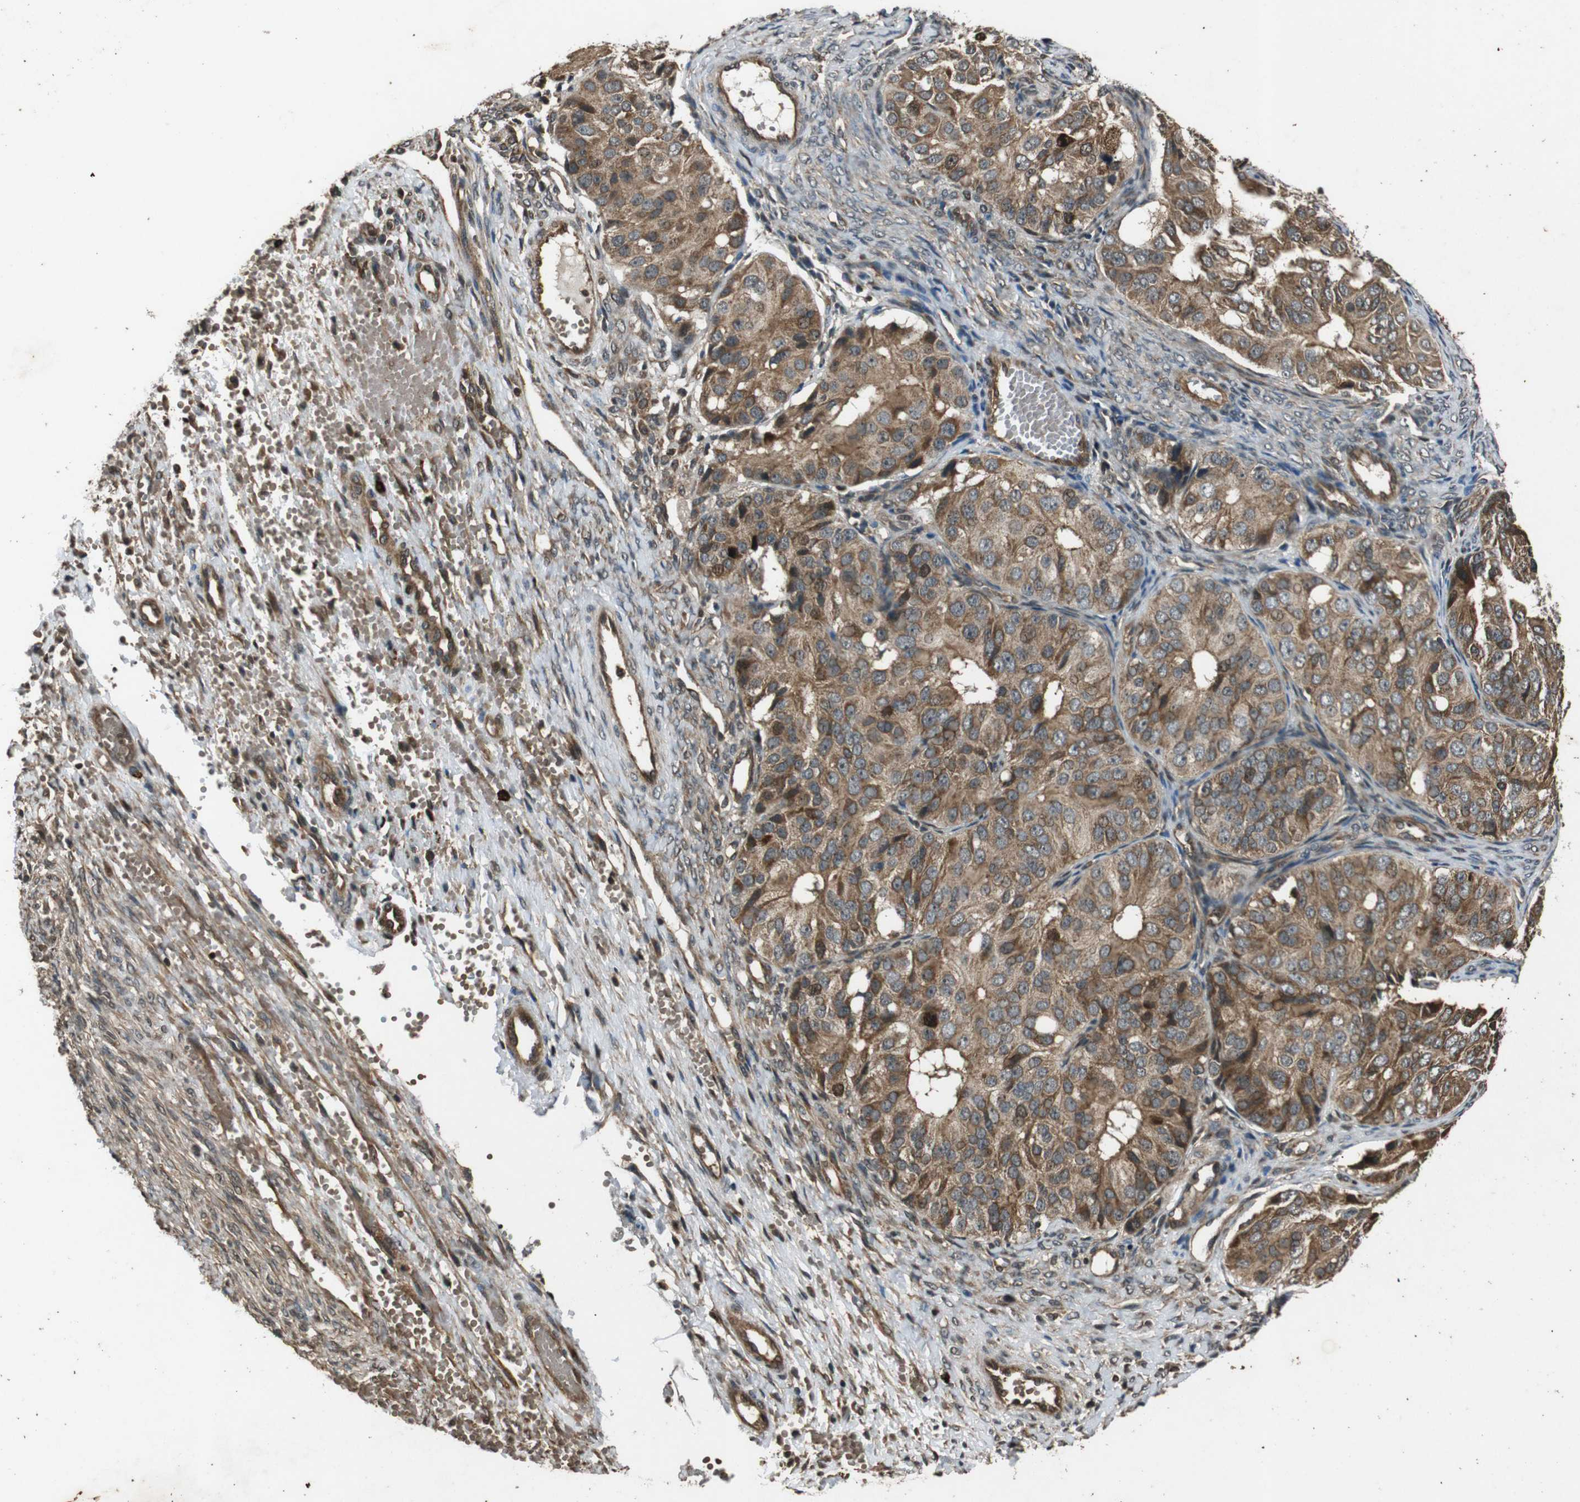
{"staining": {"intensity": "moderate", "quantity": ">75%", "location": "cytoplasmic/membranous"}, "tissue": "ovarian cancer", "cell_type": "Tumor cells", "image_type": "cancer", "snomed": [{"axis": "morphology", "description": "Carcinoma, endometroid"}, {"axis": "topography", "description": "Ovary"}], "caption": "Immunohistochemistry photomicrograph of neoplastic tissue: endometroid carcinoma (ovarian) stained using immunohistochemistry (IHC) demonstrates medium levels of moderate protein expression localized specifically in the cytoplasmic/membranous of tumor cells, appearing as a cytoplasmic/membranous brown color.", "gene": "PLK2", "patient": {"sex": "female", "age": 51}}